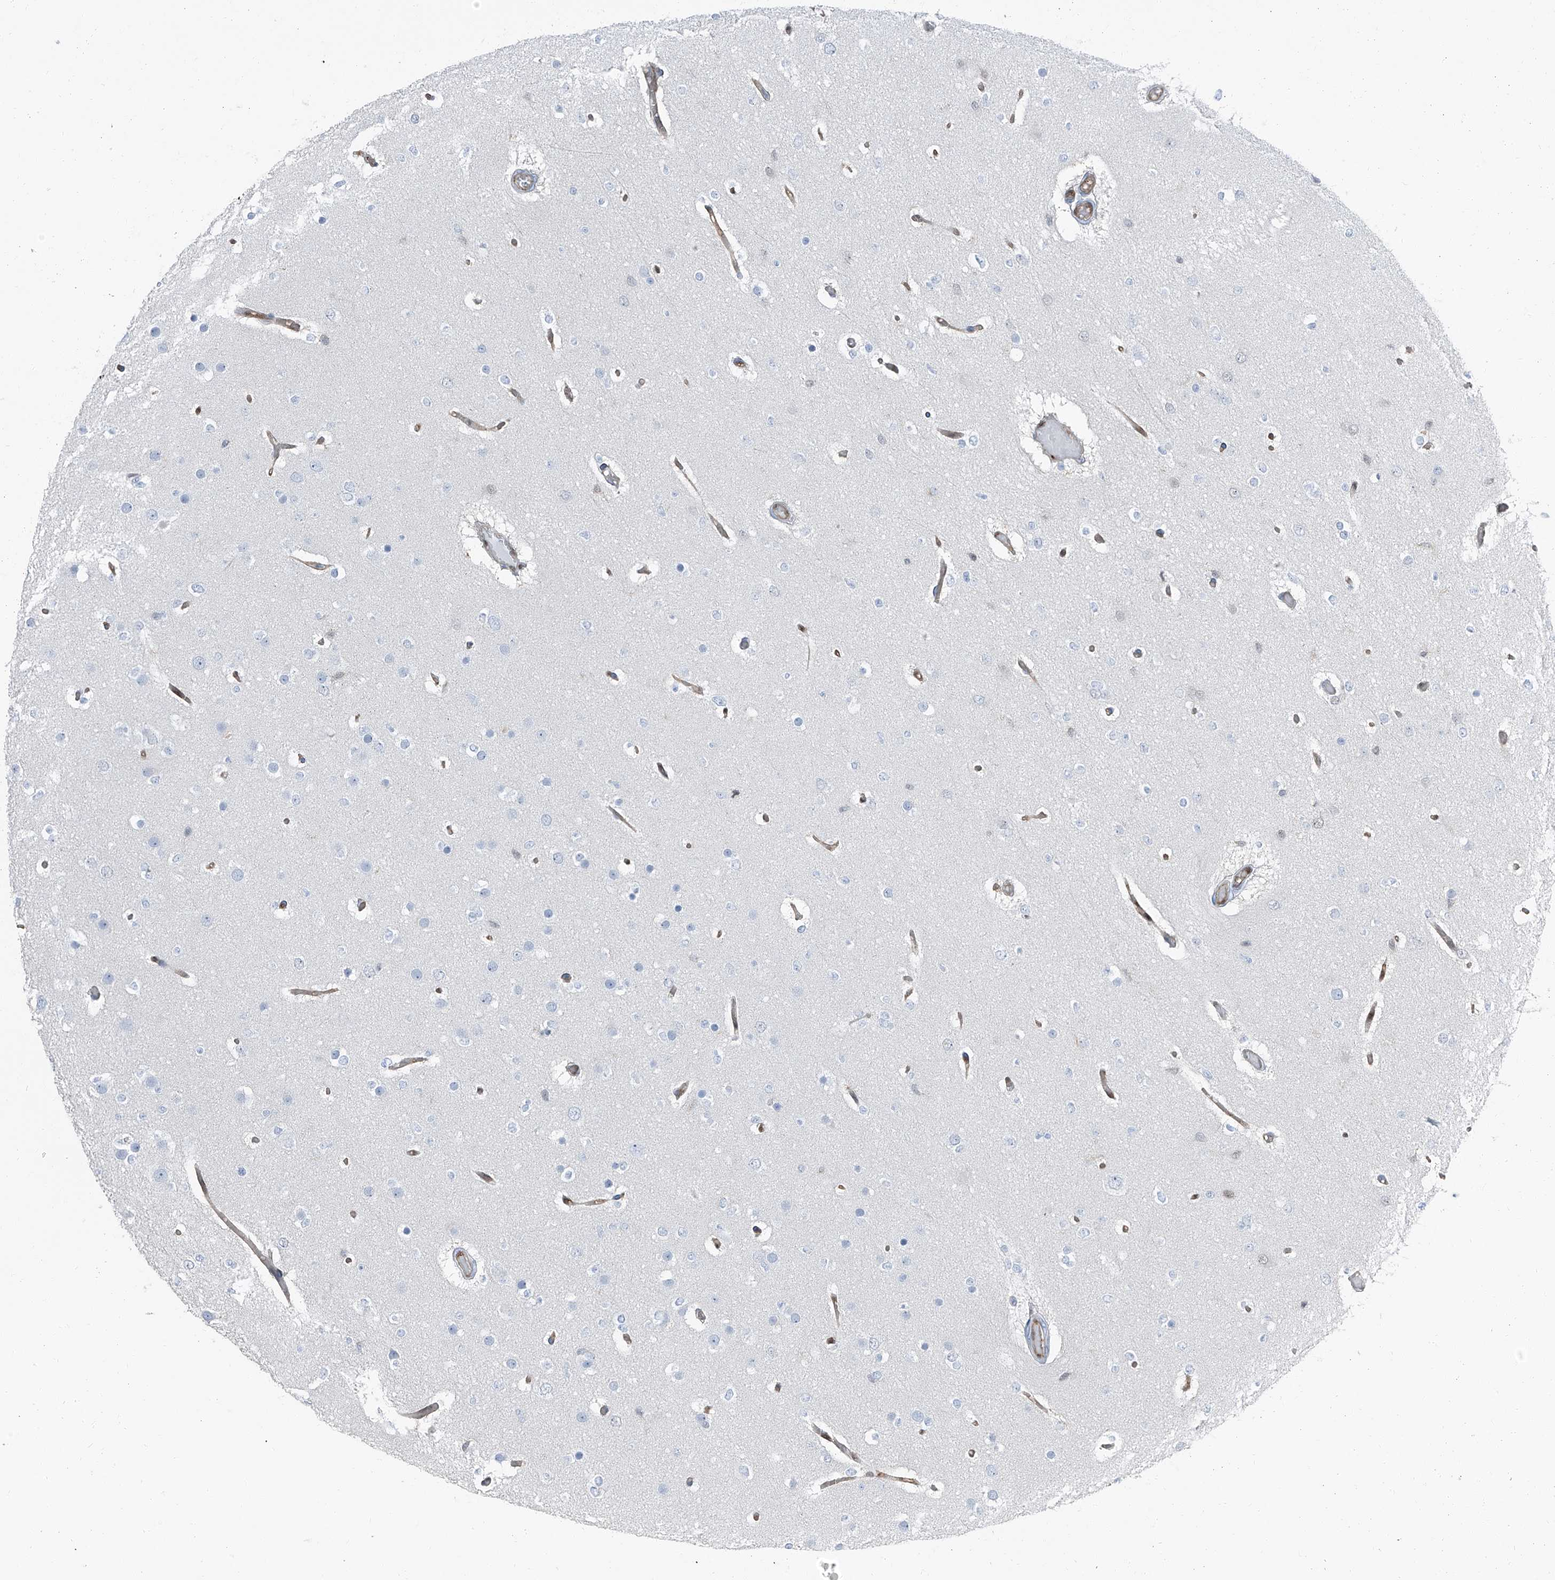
{"staining": {"intensity": "negative", "quantity": "none", "location": "none"}, "tissue": "glioma", "cell_type": "Tumor cells", "image_type": "cancer", "snomed": [{"axis": "morphology", "description": "Glioma, malignant, Low grade"}, {"axis": "topography", "description": "Brain"}], "caption": "Tumor cells show no significant protein expression in glioma.", "gene": "PSMB10", "patient": {"sex": "female", "age": 22}}